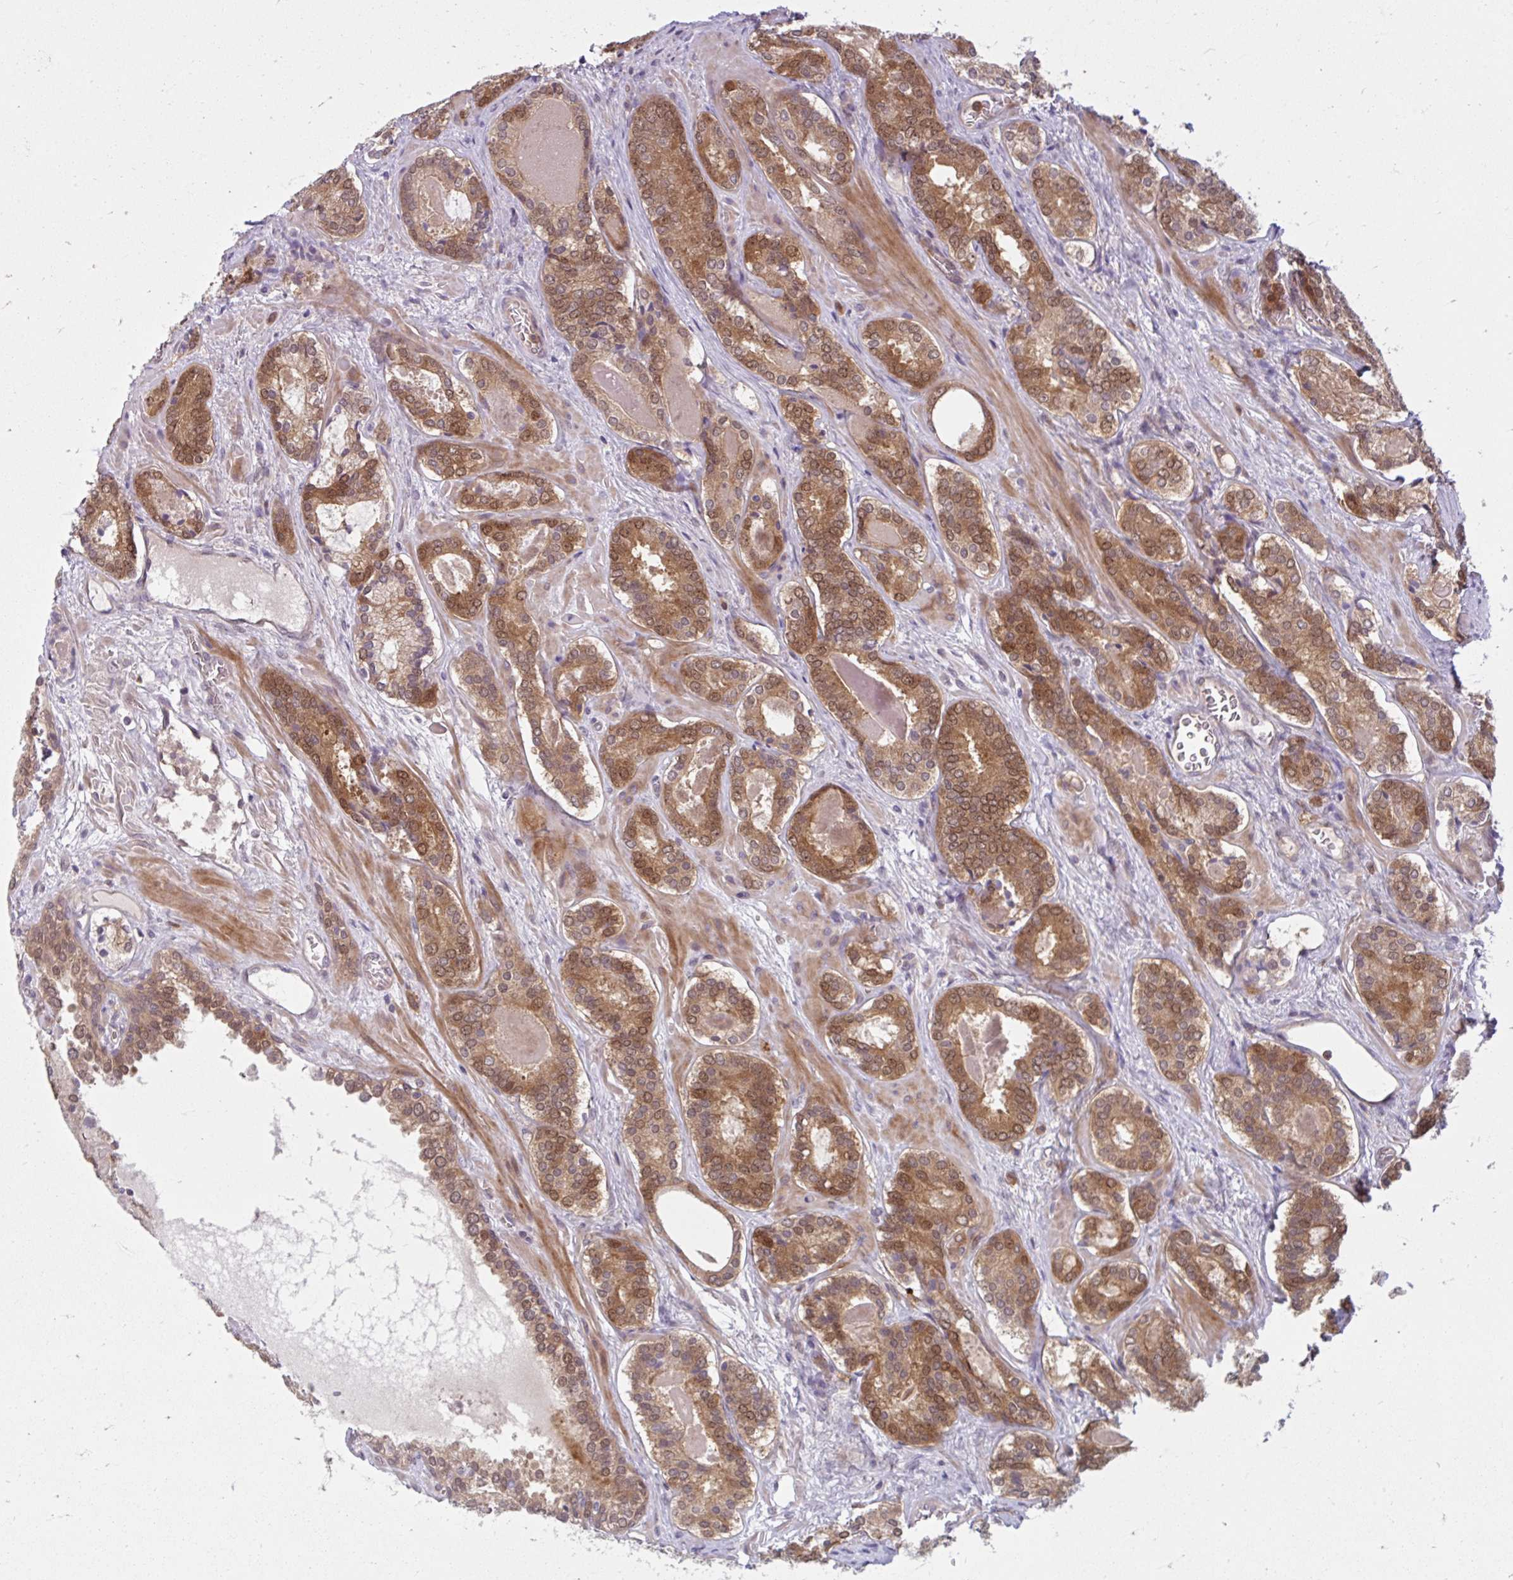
{"staining": {"intensity": "strong", "quantity": ">75%", "location": "cytoplasmic/membranous"}, "tissue": "prostate cancer", "cell_type": "Tumor cells", "image_type": "cancer", "snomed": [{"axis": "morphology", "description": "Adenocarcinoma, Low grade"}, {"axis": "topography", "description": "Prostate"}], "caption": "About >75% of tumor cells in prostate low-grade adenocarcinoma demonstrate strong cytoplasmic/membranous protein expression as visualized by brown immunohistochemical staining.", "gene": "HMBS", "patient": {"sex": "male", "age": 62}}